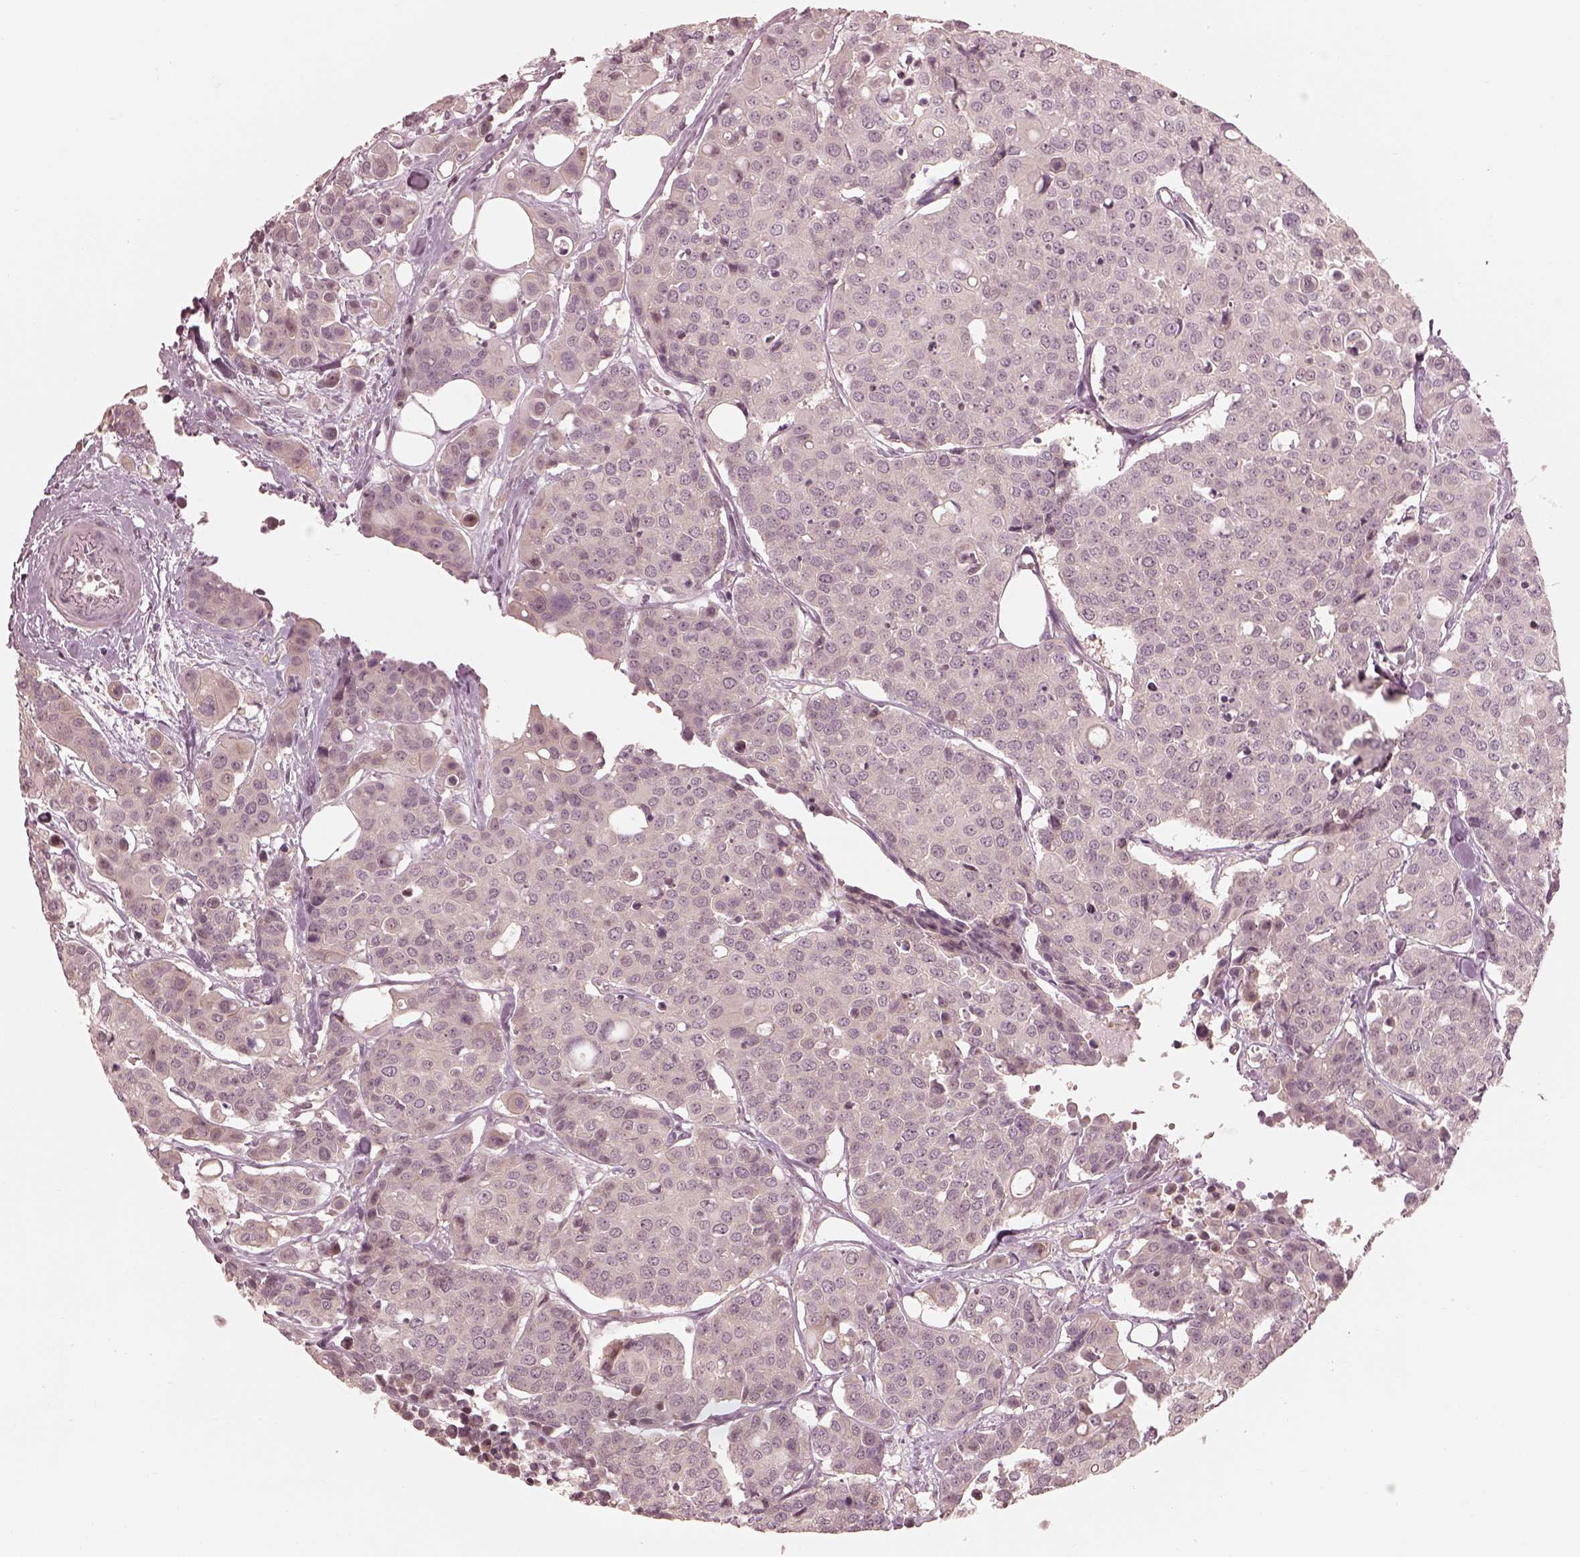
{"staining": {"intensity": "negative", "quantity": "none", "location": "none"}, "tissue": "carcinoid", "cell_type": "Tumor cells", "image_type": "cancer", "snomed": [{"axis": "morphology", "description": "Carcinoid, malignant, NOS"}, {"axis": "topography", "description": "Colon"}], "caption": "Tumor cells are negative for brown protein staining in carcinoid.", "gene": "IQCB1", "patient": {"sex": "male", "age": 81}}